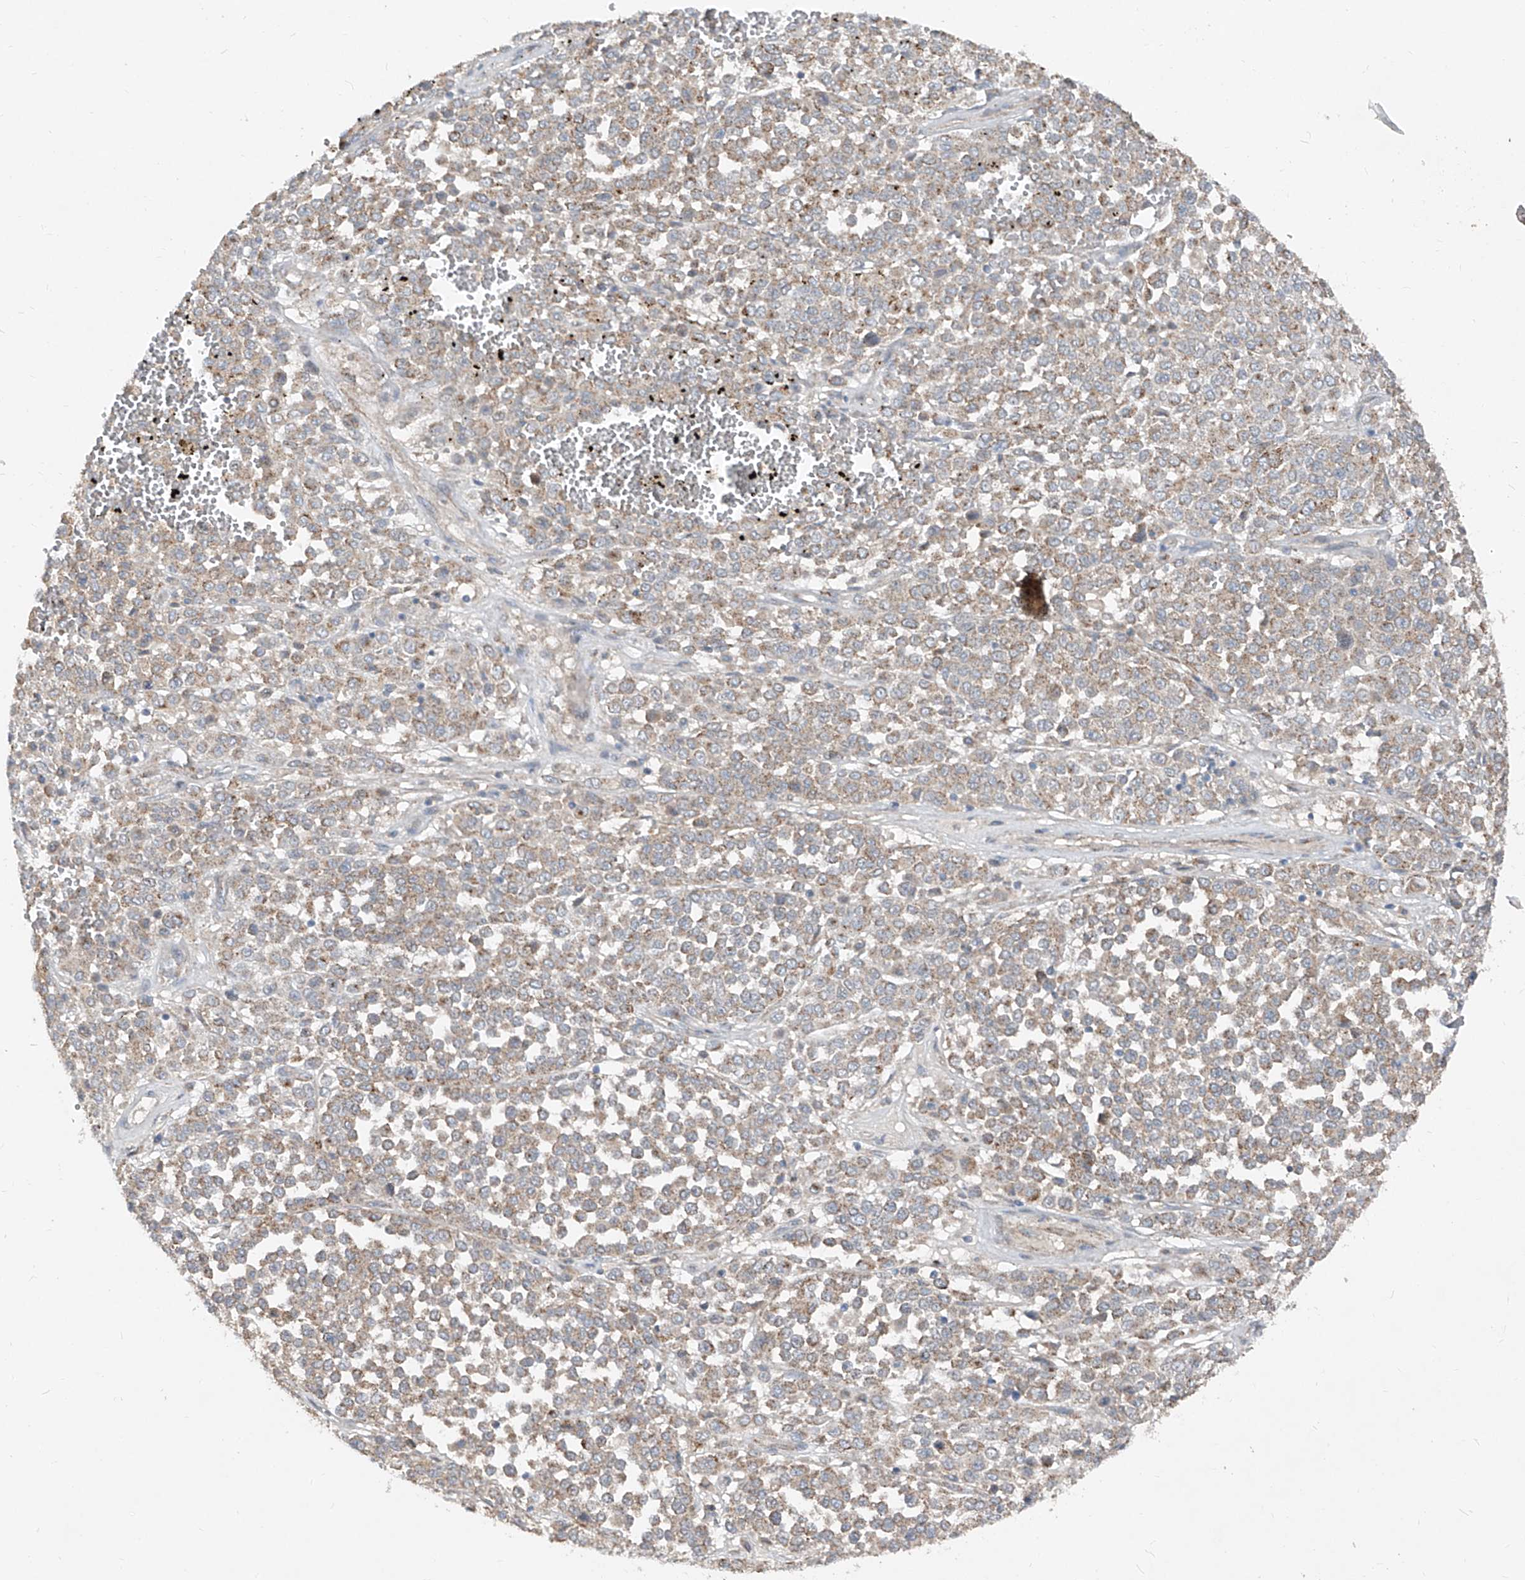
{"staining": {"intensity": "weak", "quantity": ">75%", "location": "cytoplasmic/membranous"}, "tissue": "melanoma", "cell_type": "Tumor cells", "image_type": "cancer", "snomed": [{"axis": "morphology", "description": "Malignant melanoma, Metastatic site"}, {"axis": "topography", "description": "Pancreas"}], "caption": "Protein staining shows weak cytoplasmic/membranous positivity in approximately >75% of tumor cells in malignant melanoma (metastatic site).", "gene": "ABCD3", "patient": {"sex": "female", "age": 30}}